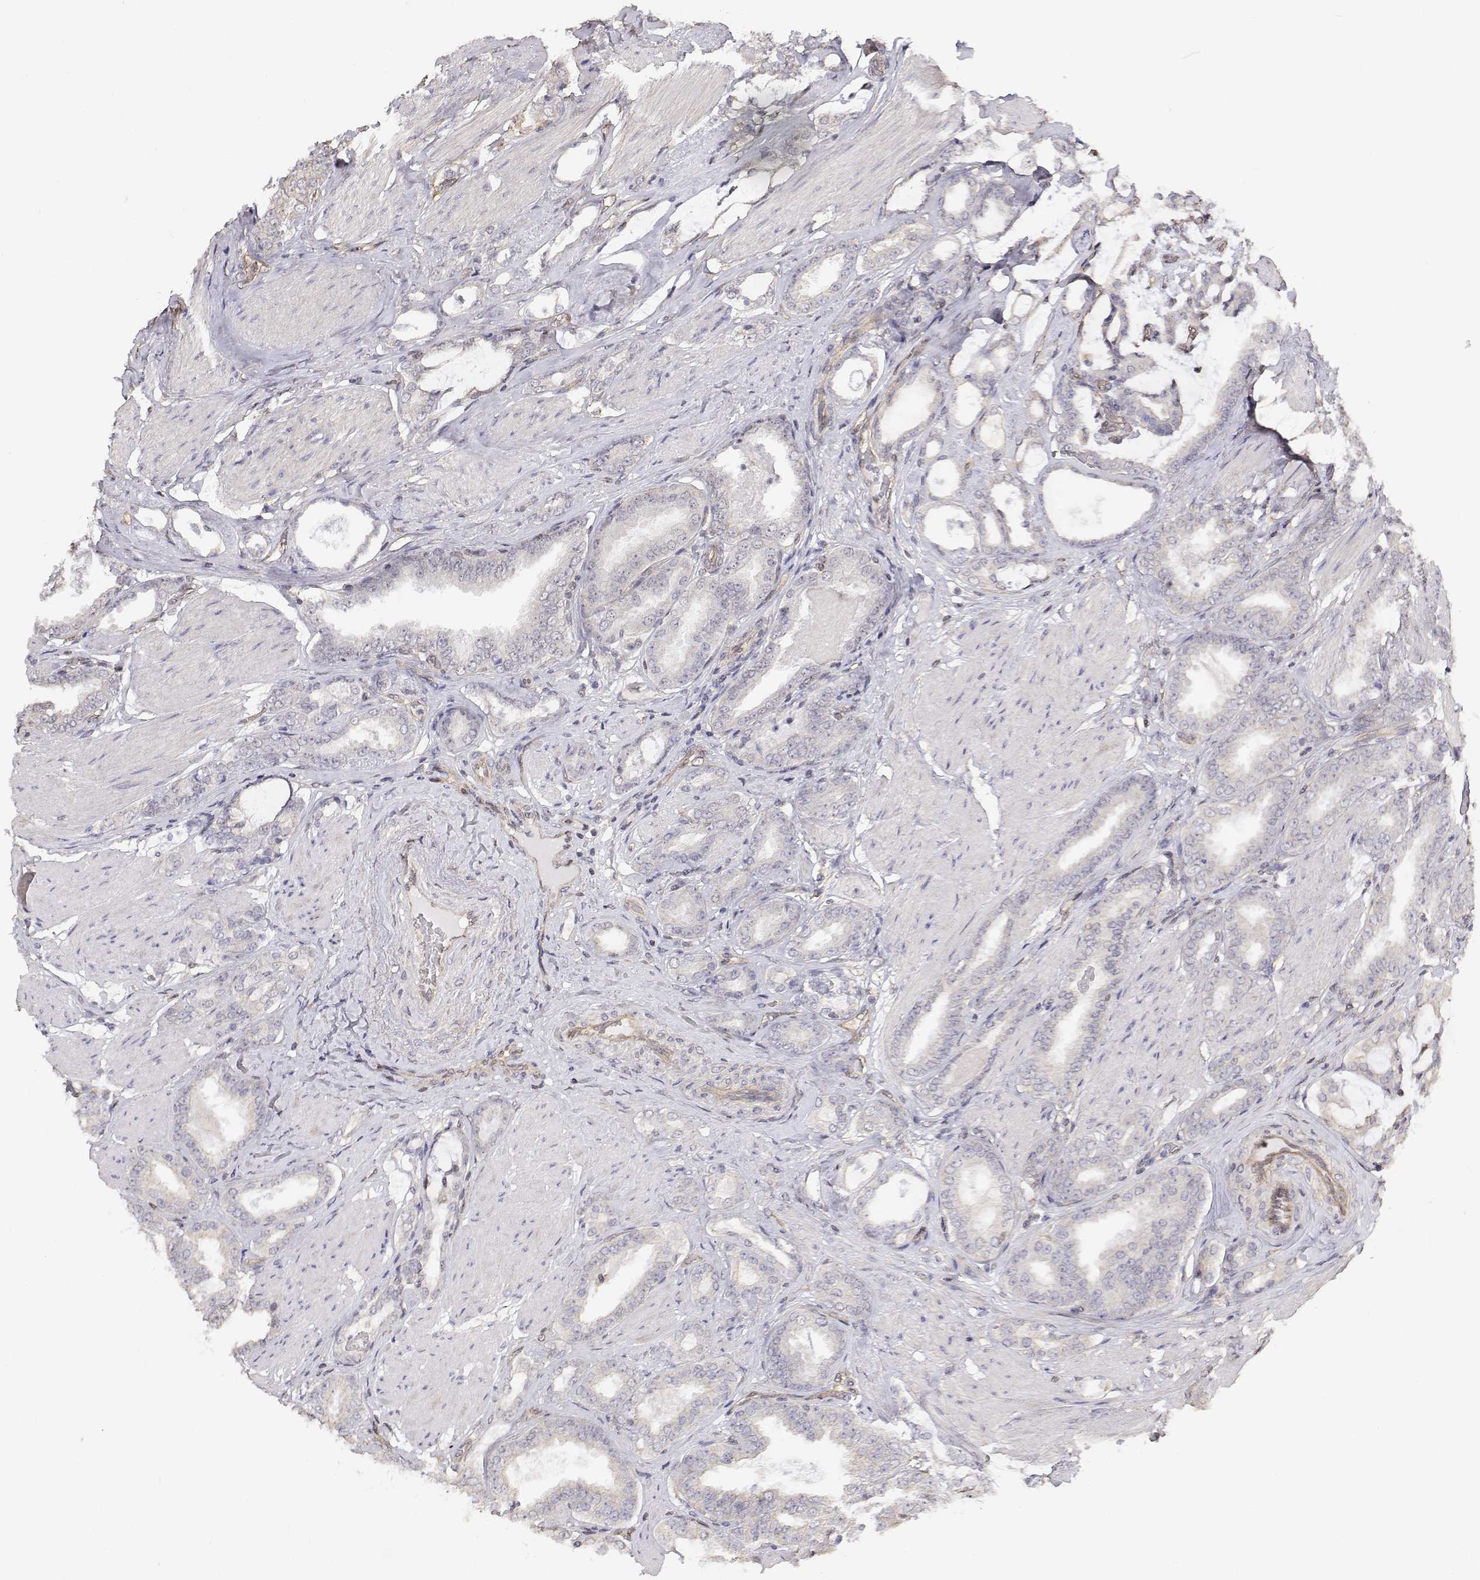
{"staining": {"intensity": "negative", "quantity": "none", "location": "none"}, "tissue": "prostate cancer", "cell_type": "Tumor cells", "image_type": "cancer", "snomed": [{"axis": "morphology", "description": "Adenocarcinoma, High grade"}, {"axis": "topography", "description": "Prostate"}], "caption": "A photomicrograph of adenocarcinoma (high-grade) (prostate) stained for a protein shows no brown staining in tumor cells.", "gene": "GSDMA", "patient": {"sex": "male", "age": 63}}